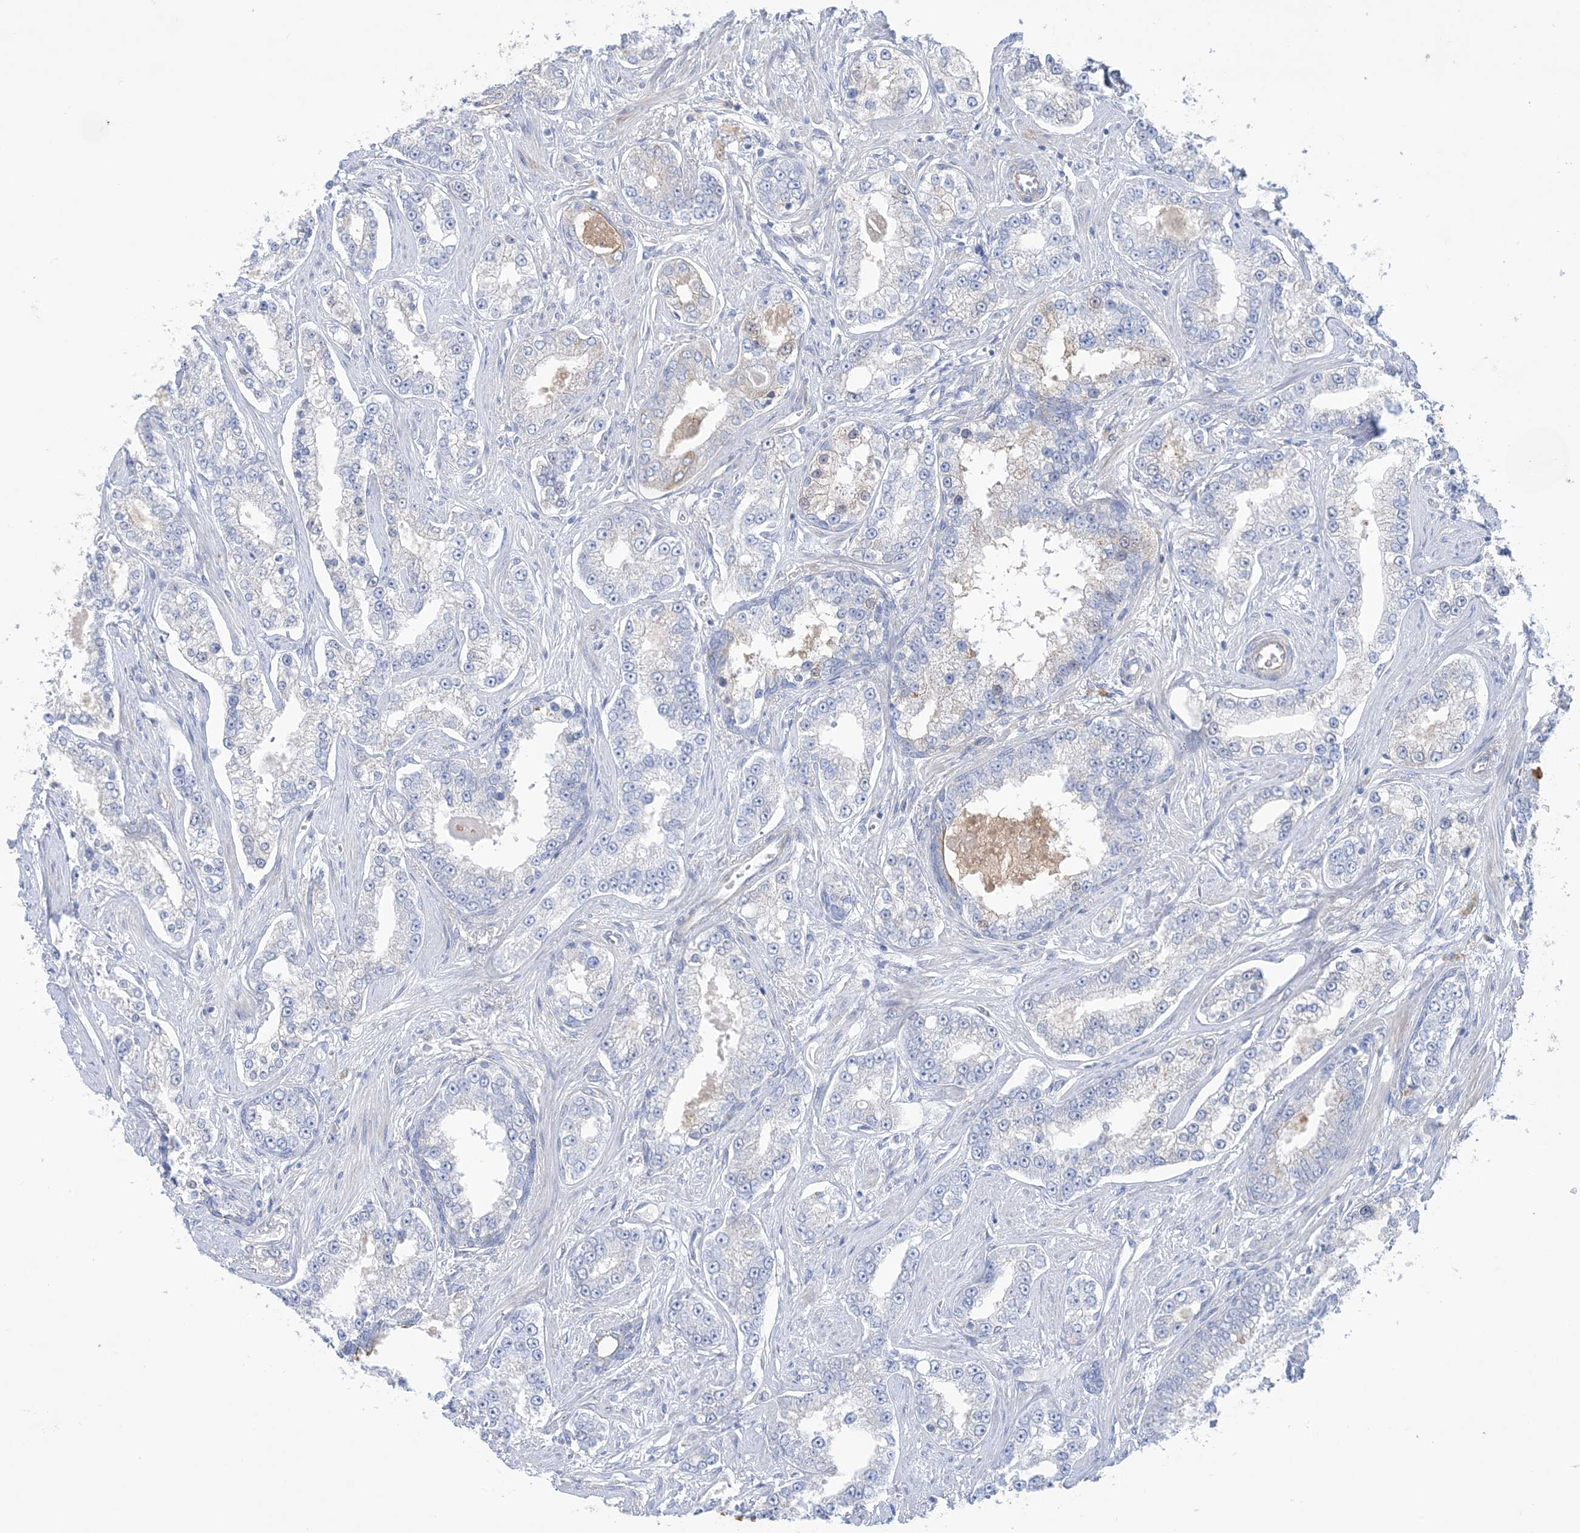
{"staining": {"intensity": "negative", "quantity": "none", "location": "none"}, "tissue": "prostate cancer", "cell_type": "Tumor cells", "image_type": "cancer", "snomed": [{"axis": "morphology", "description": "Normal tissue, NOS"}, {"axis": "morphology", "description": "Adenocarcinoma, High grade"}, {"axis": "topography", "description": "Prostate"}], "caption": "A high-resolution image shows immunohistochemistry staining of high-grade adenocarcinoma (prostate), which reveals no significant staining in tumor cells.", "gene": "ATP11C", "patient": {"sex": "male", "age": 83}}